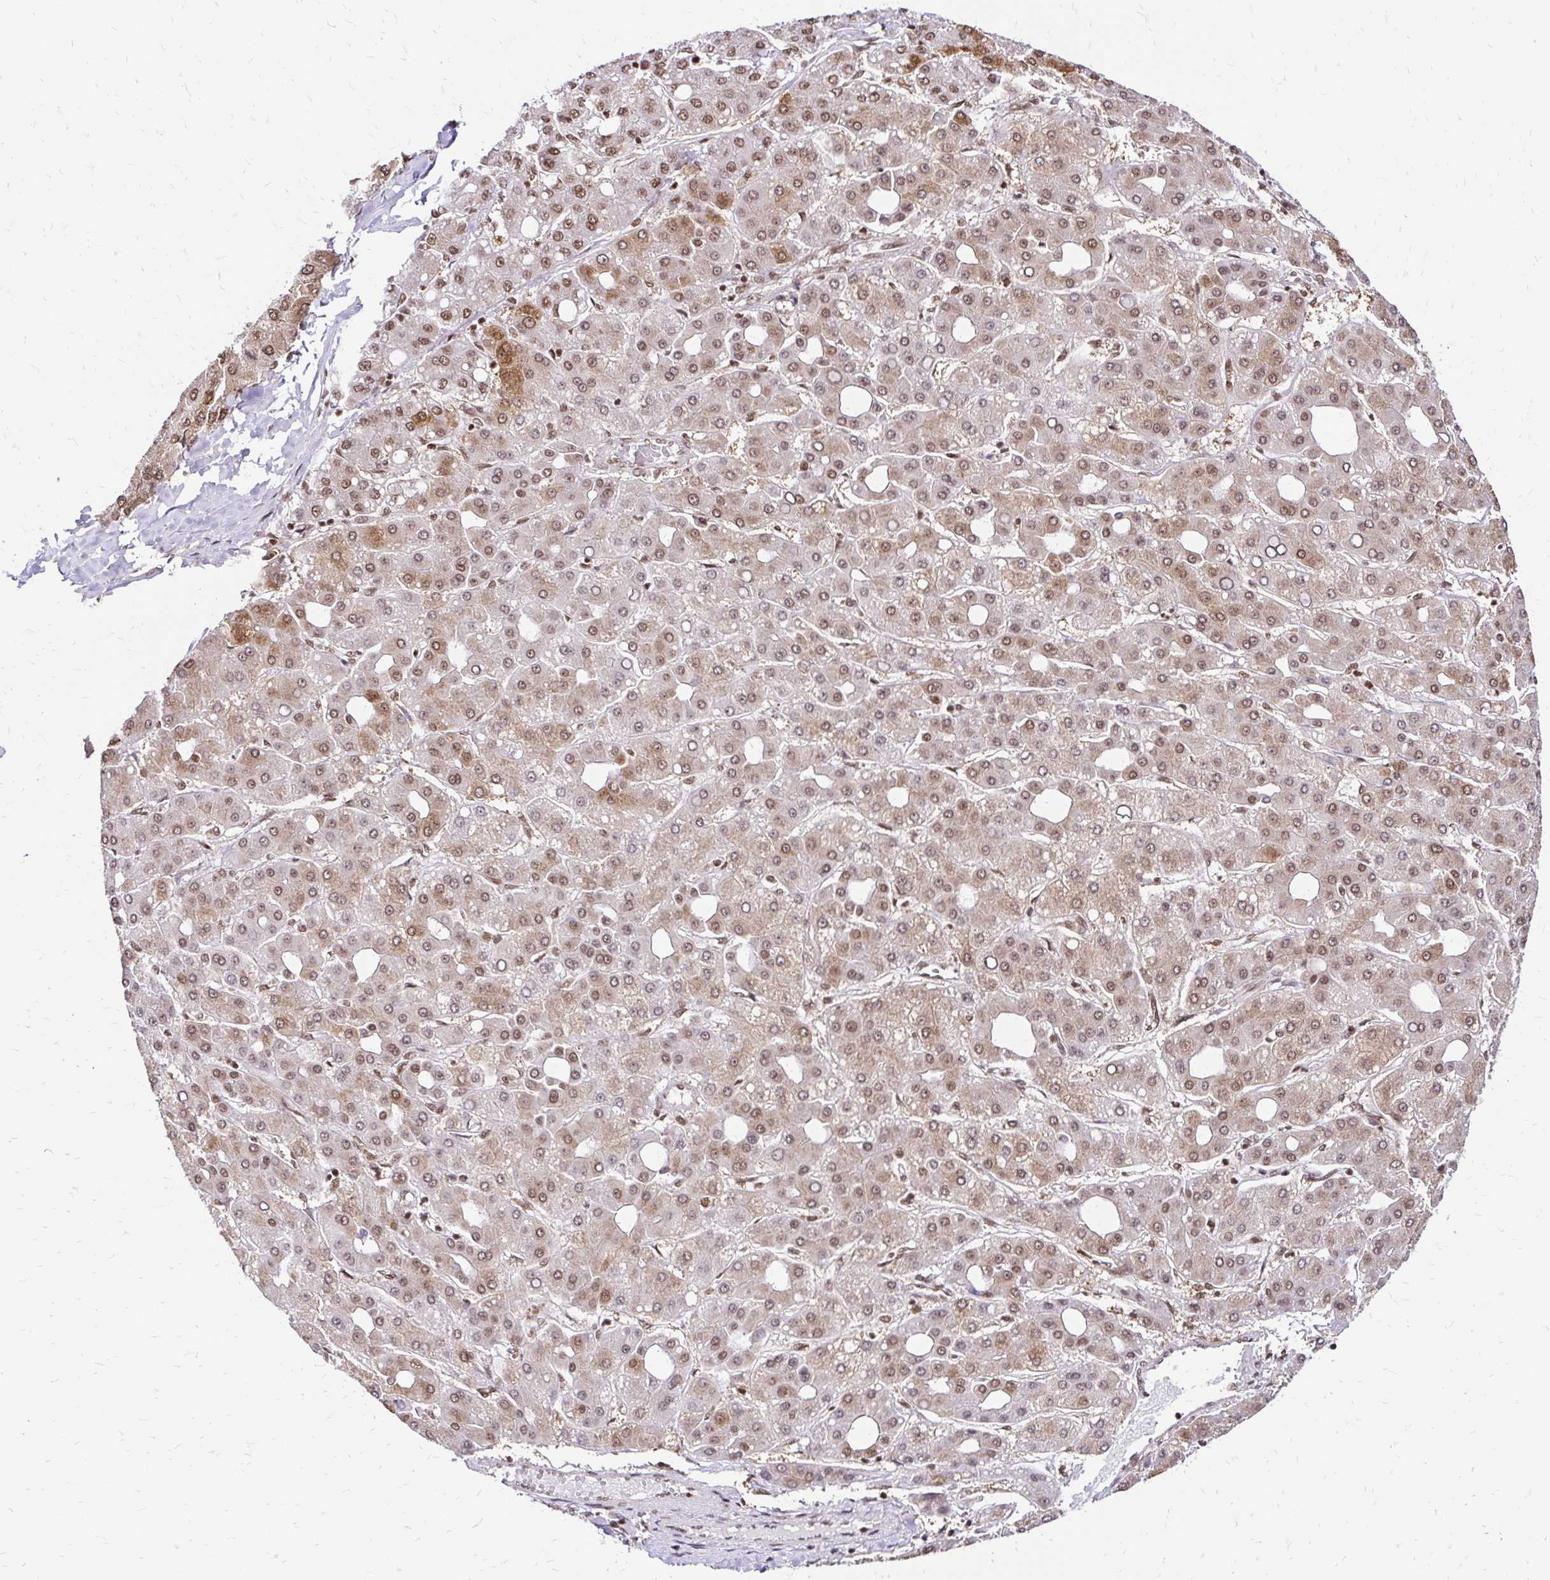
{"staining": {"intensity": "moderate", "quantity": "25%-75%", "location": "cytoplasmic/membranous,nuclear"}, "tissue": "liver cancer", "cell_type": "Tumor cells", "image_type": "cancer", "snomed": [{"axis": "morphology", "description": "Carcinoma, Hepatocellular, NOS"}, {"axis": "topography", "description": "Liver"}], "caption": "Protein expression analysis of human liver cancer (hepatocellular carcinoma) reveals moderate cytoplasmic/membranous and nuclear positivity in approximately 25%-75% of tumor cells.", "gene": "GLYR1", "patient": {"sex": "male", "age": 65}}